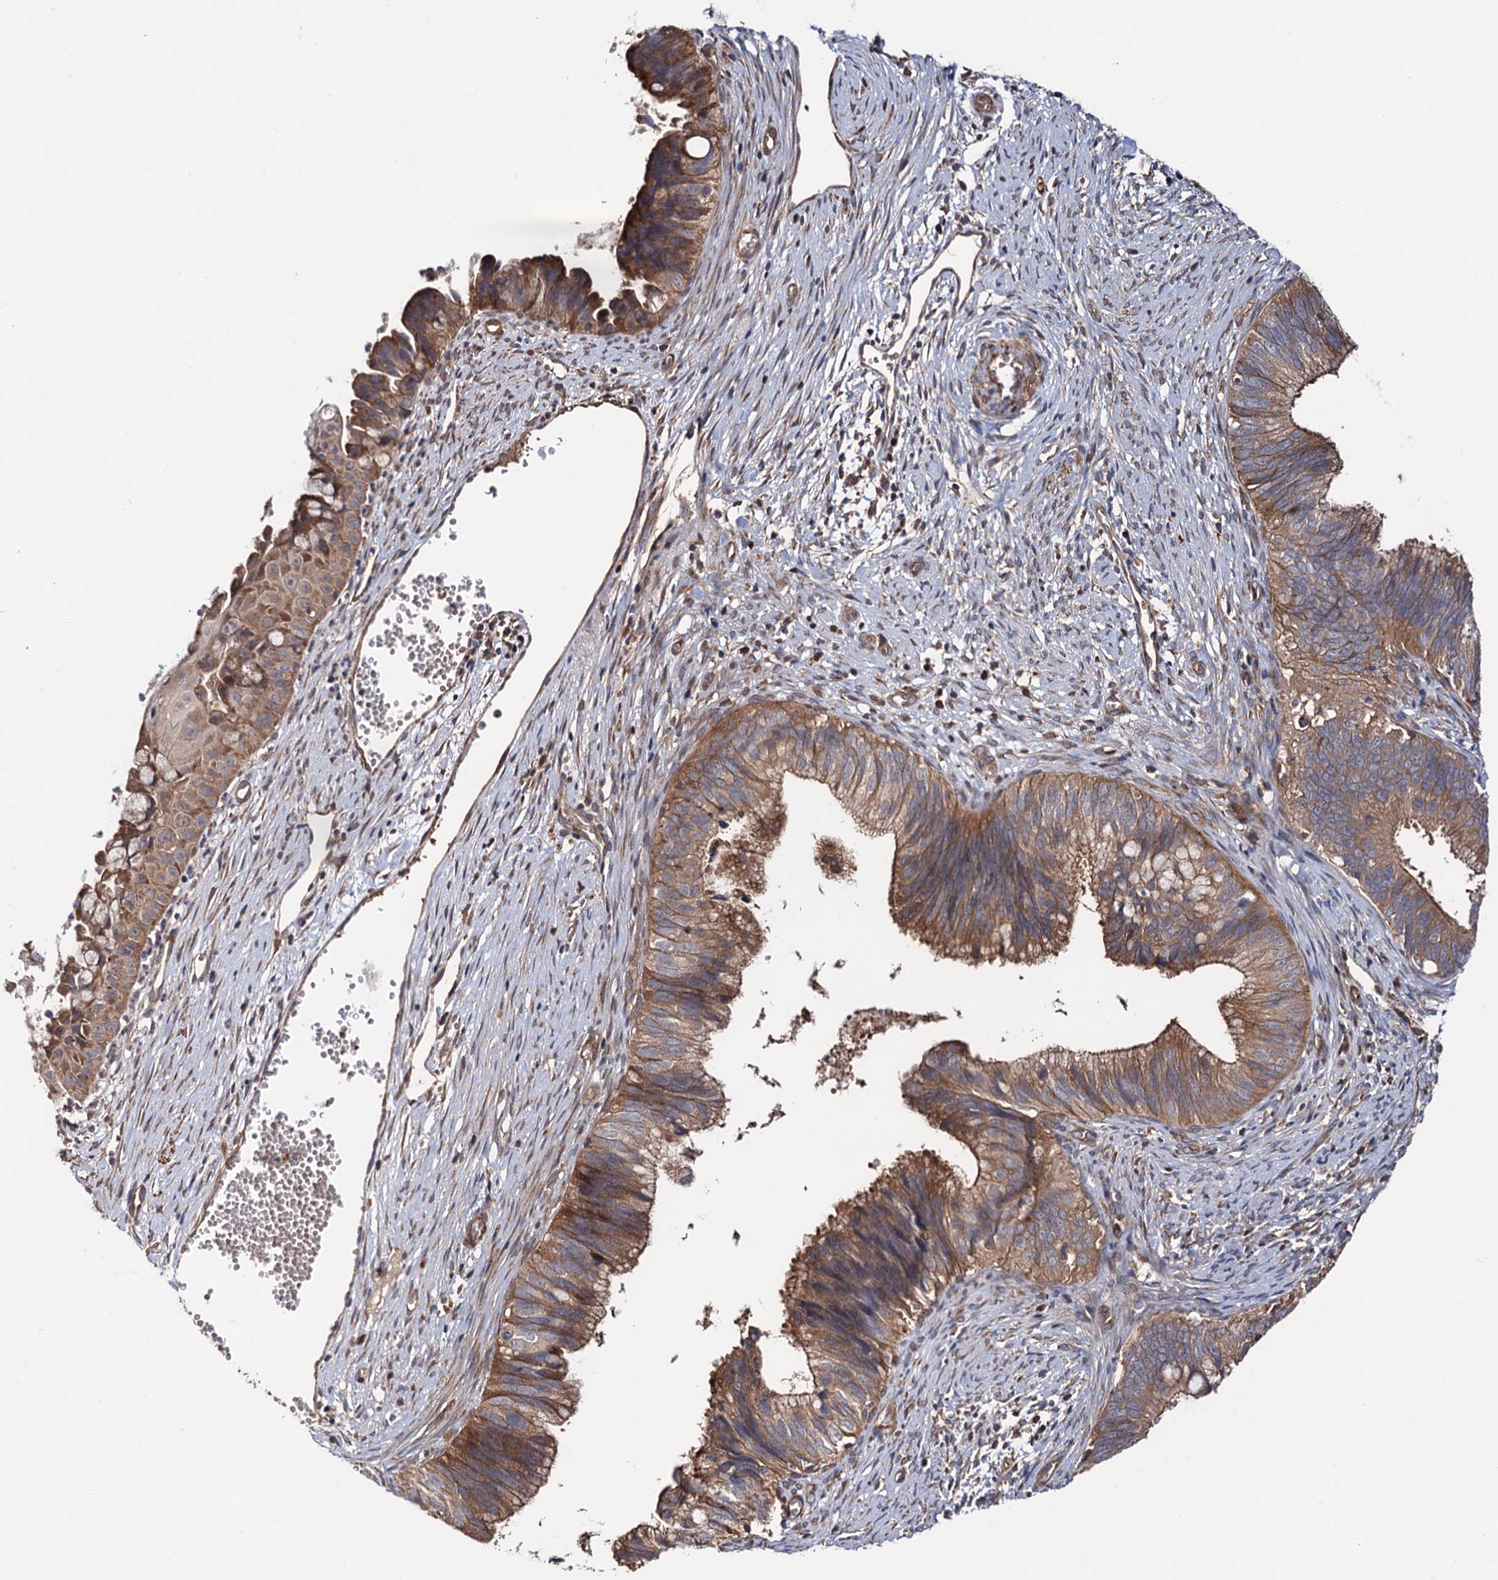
{"staining": {"intensity": "moderate", "quantity": ">75%", "location": "cytoplasmic/membranous"}, "tissue": "cervical cancer", "cell_type": "Tumor cells", "image_type": "cancer", "snomed": [{"axis": "morphology", "description": "Adenocarcinoma, NOS"}, {"axis": "topography", "description": "Cervix"}], "caption": "Immunohistochemistry (IHC) staining of cervical cancer, which exhibits medium levels of moderate cytoplasmic/membranous expression in about >75% of tumor cells indicating moderate cytoplasmic/membranous protein staining. The staining was performed using DAB (3,3'-diaminobenzidine) (brown) for protein detection and nuclei were counterstained in hematoxylin (blue).", "gene": "FERMT2", "patient": {"sex": "female", "age": 42}}